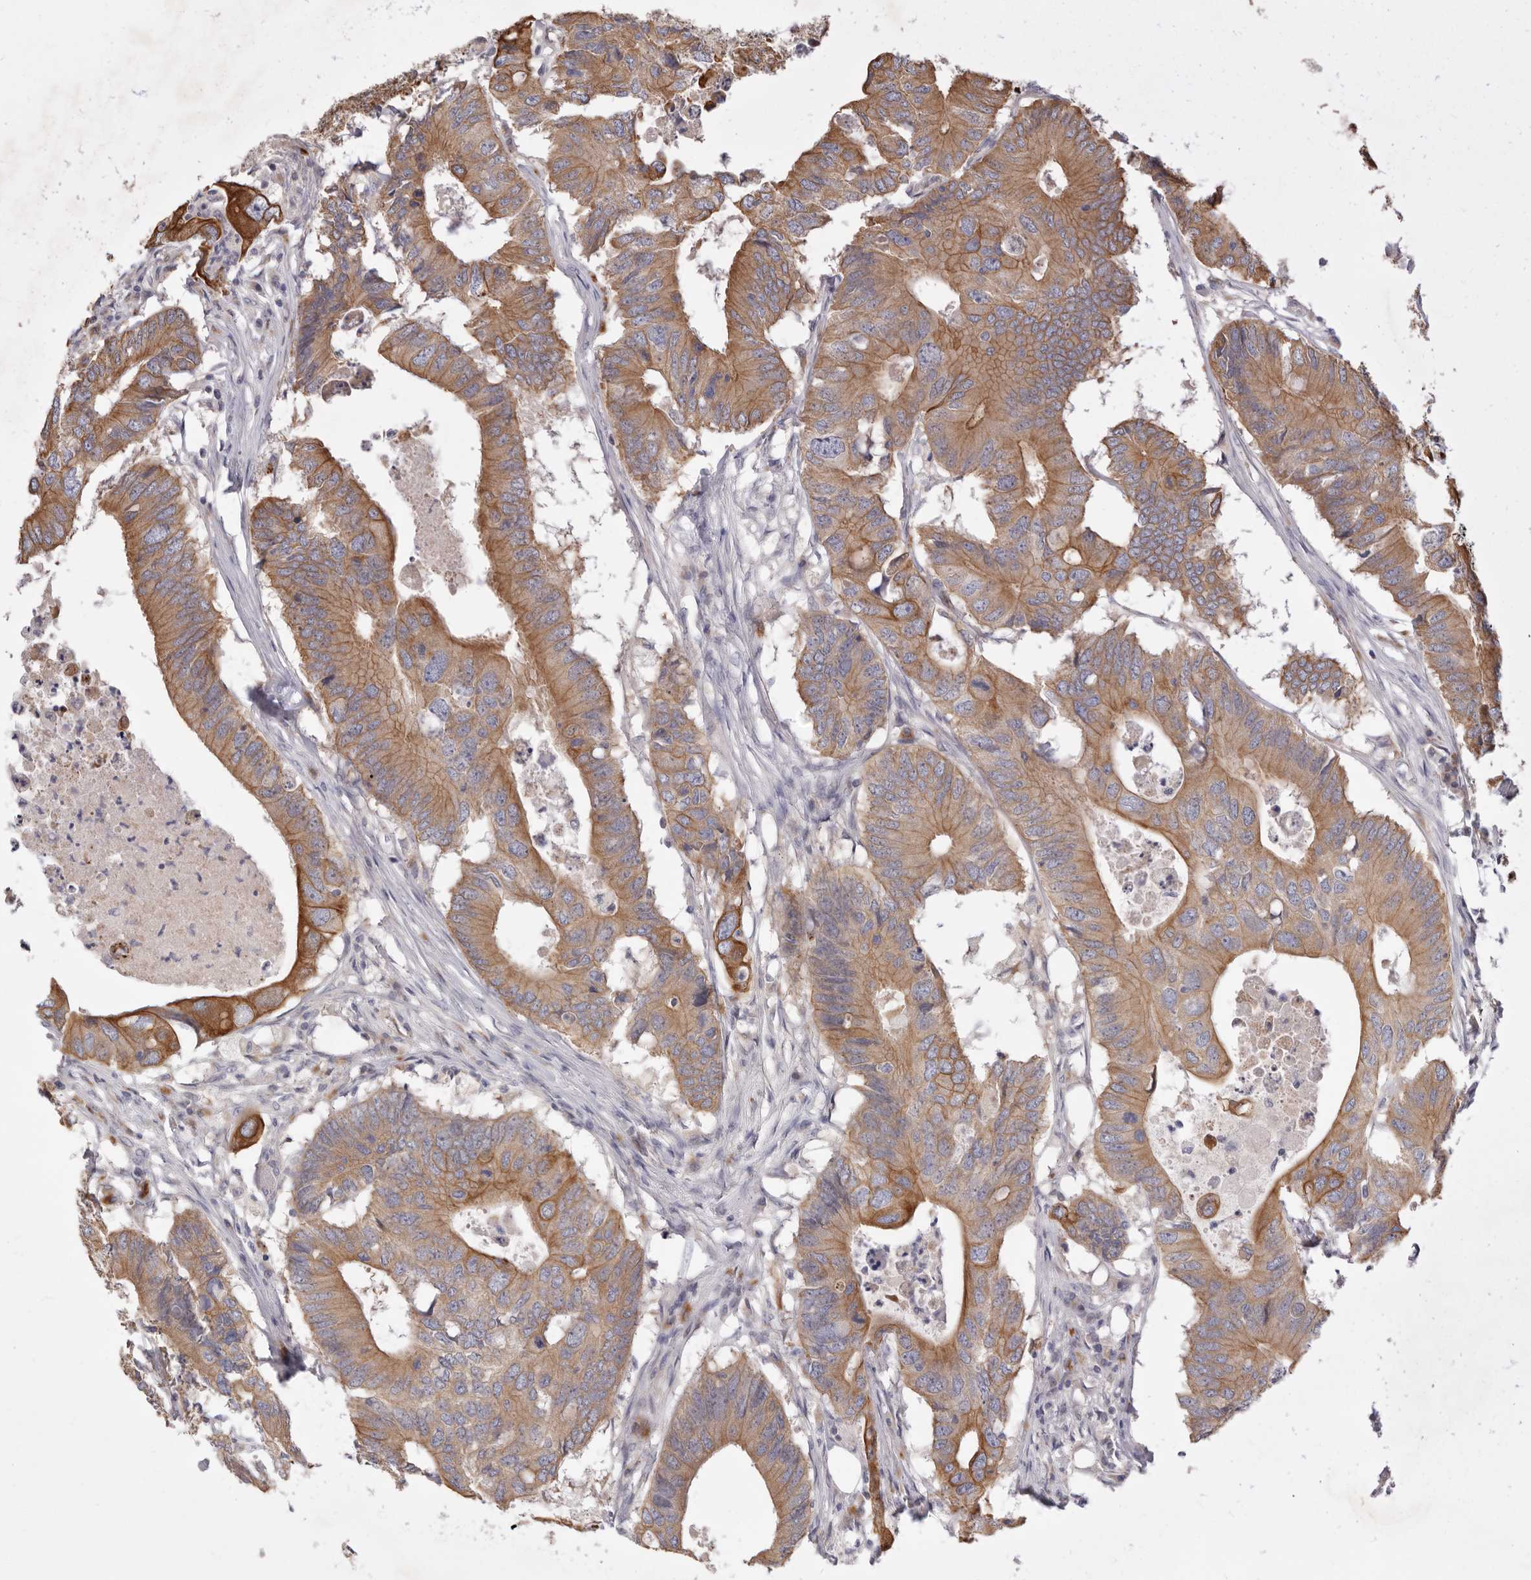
{"staining": {"intensity": "moderate", "quantity": ">75%", "location": "cytoplasmic/membranous"}, "tissue": "colorectal cancer", "cell_type": "Tumor cells", "image_type": "cancer", "snomed": [{"axis": "morphology", "description": "Adenocarcinoma, NOS"}, {"axis": "topography", "description": "Colon"}], "caption": "A high-resolution photomicrograph shows immunohistochemistry staining of colorectal cancer (adenocarcinoma), which reveals moderate cytoplasmic/membranous staining in about >75% of tumor cells. Nuclei are stained in blue.", "gene": "USH1C", "patient": {"sex": "male", "age": 71}}